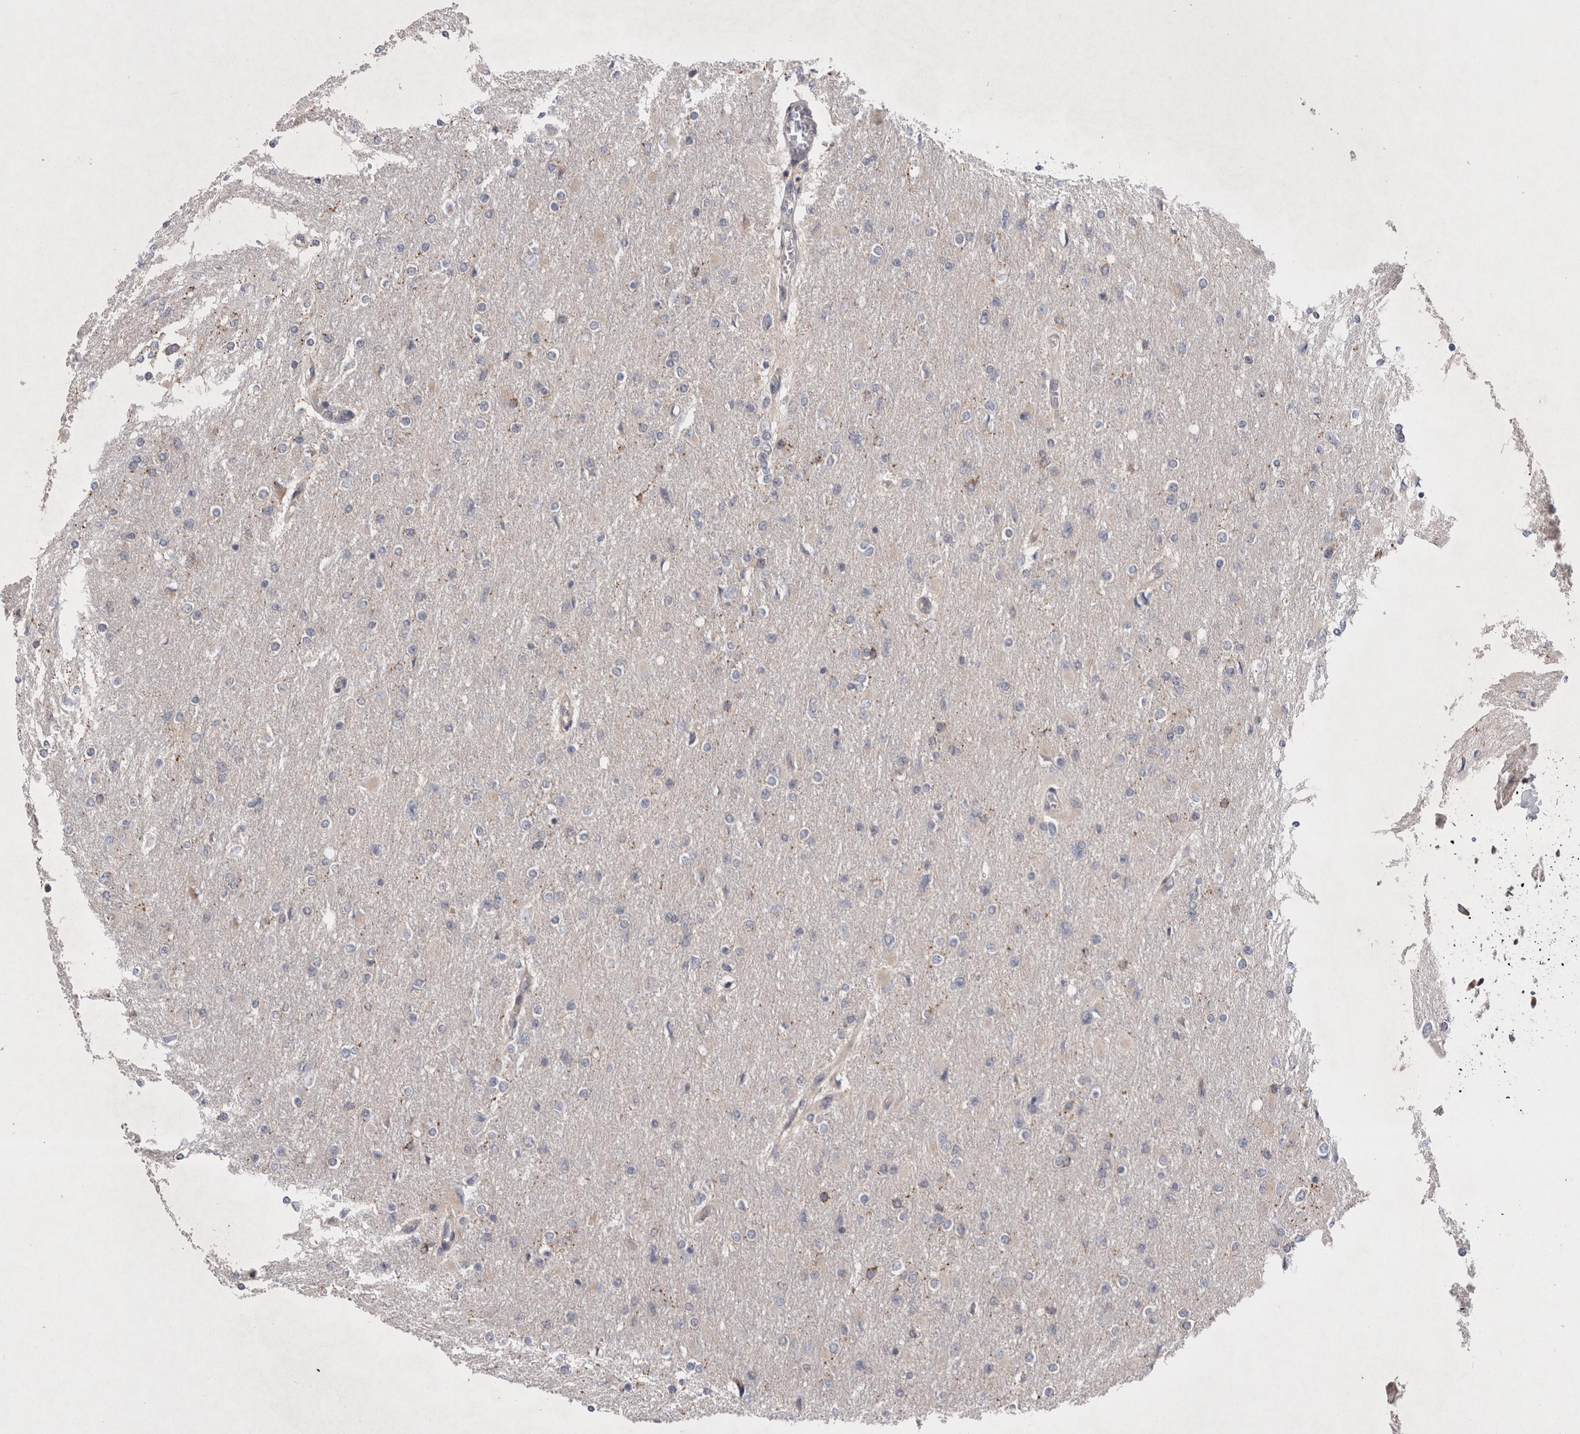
{"staining": {"intensity": "negative", "quantity": "none", "location": "none"}, "tissue": "glioma", "cell_type": "Tumor cells", "image_type": "cancer", "snomed": [{"axis": "morphology", "description": "Glioma, malignant, High grade"}, {"axis": "topography", "description": "Cerebral cortex"}], "caption": "Immunohistochemistry (IHC) micrograph of malignant glioma (high-grade) stained for a protein (brown), which shows no expression in tumor cells. (Immunohistochemistry, brightfield microscopy, high magnification).", "gene": "MRPL37", "patient": {"sex": "female", "age": 36}}